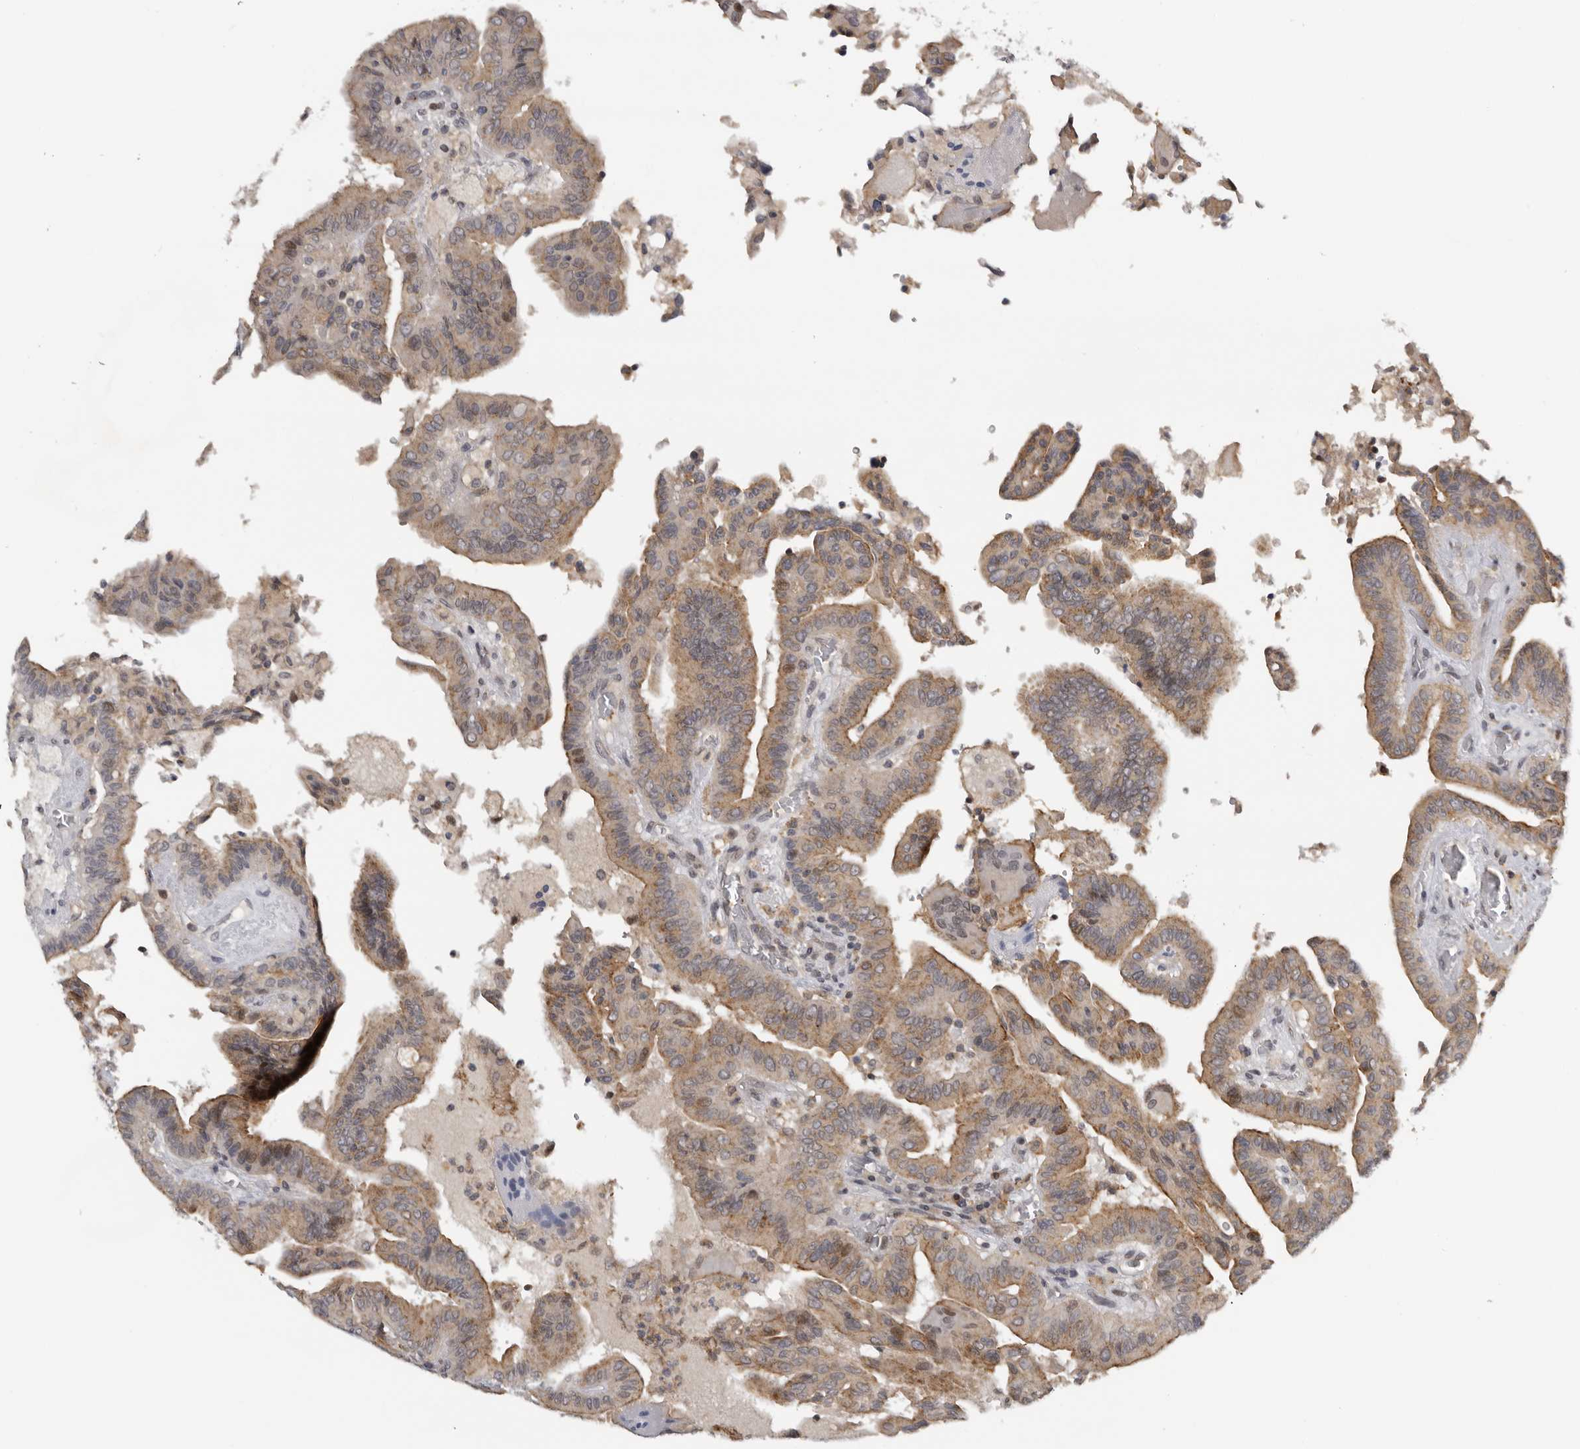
{"staining": {"intensity": "moderate", "quantity": ">75%", "location": "cytoplasmic/membranous"}, "tissue": "thyroid cancer", "cell_type": "Tumor cells", "image_type": "cancer", "snomed": [{"axis": "morphology", "description": "Papillary adenocarcinoma, NOS"}, {"axis": "topography", "description": "Thyroid gland"}], "caption": "Protein expression analysis of human thyroid cancer (papillary adenocarcinoma) reveals moderate cytoplasmic/membranous expression in approximately >75% of tumor cells.", "gene": "KIF2B", "patient": {"sex": "male", "age": 33}}